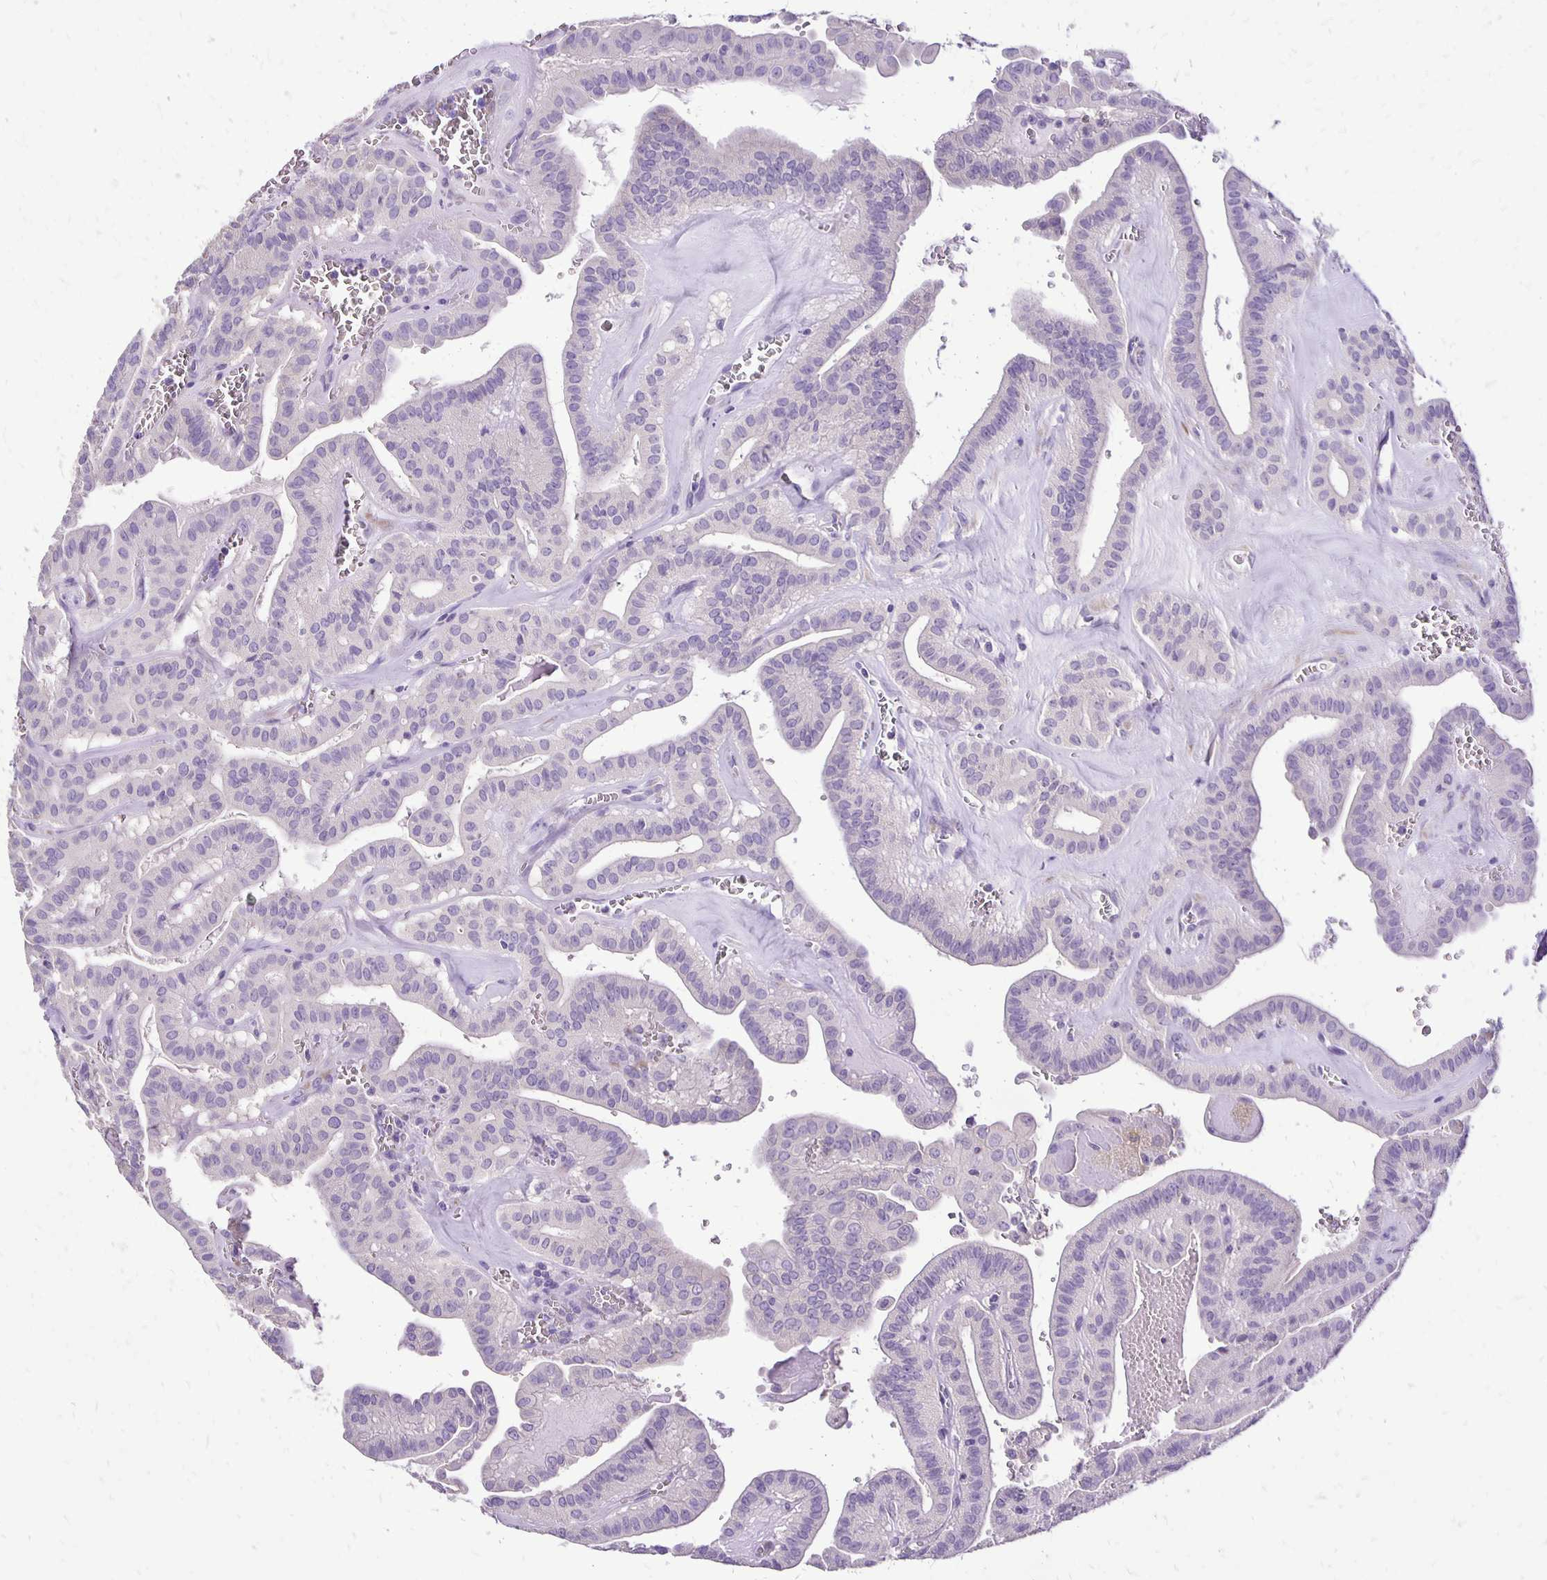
{"staining": {"intensity": "negative", "quantity": "none", "location": "none"}, "tissue": "thyroid cancer", "cell_type": "Tumor cells", "image_type": "cancer", "snomed": [{"axis": "morphology", "description": "Papillary adenocarcinoma, NOS"}, {"axis": "topography", "description": "Thyroid gland"}], "caption": "Human thyroid cancer stained for a protein using IHC displays no positivity in tumor cells.", "gene": "ANKRD45", "patient": {"sex": "male", "age": 52}}